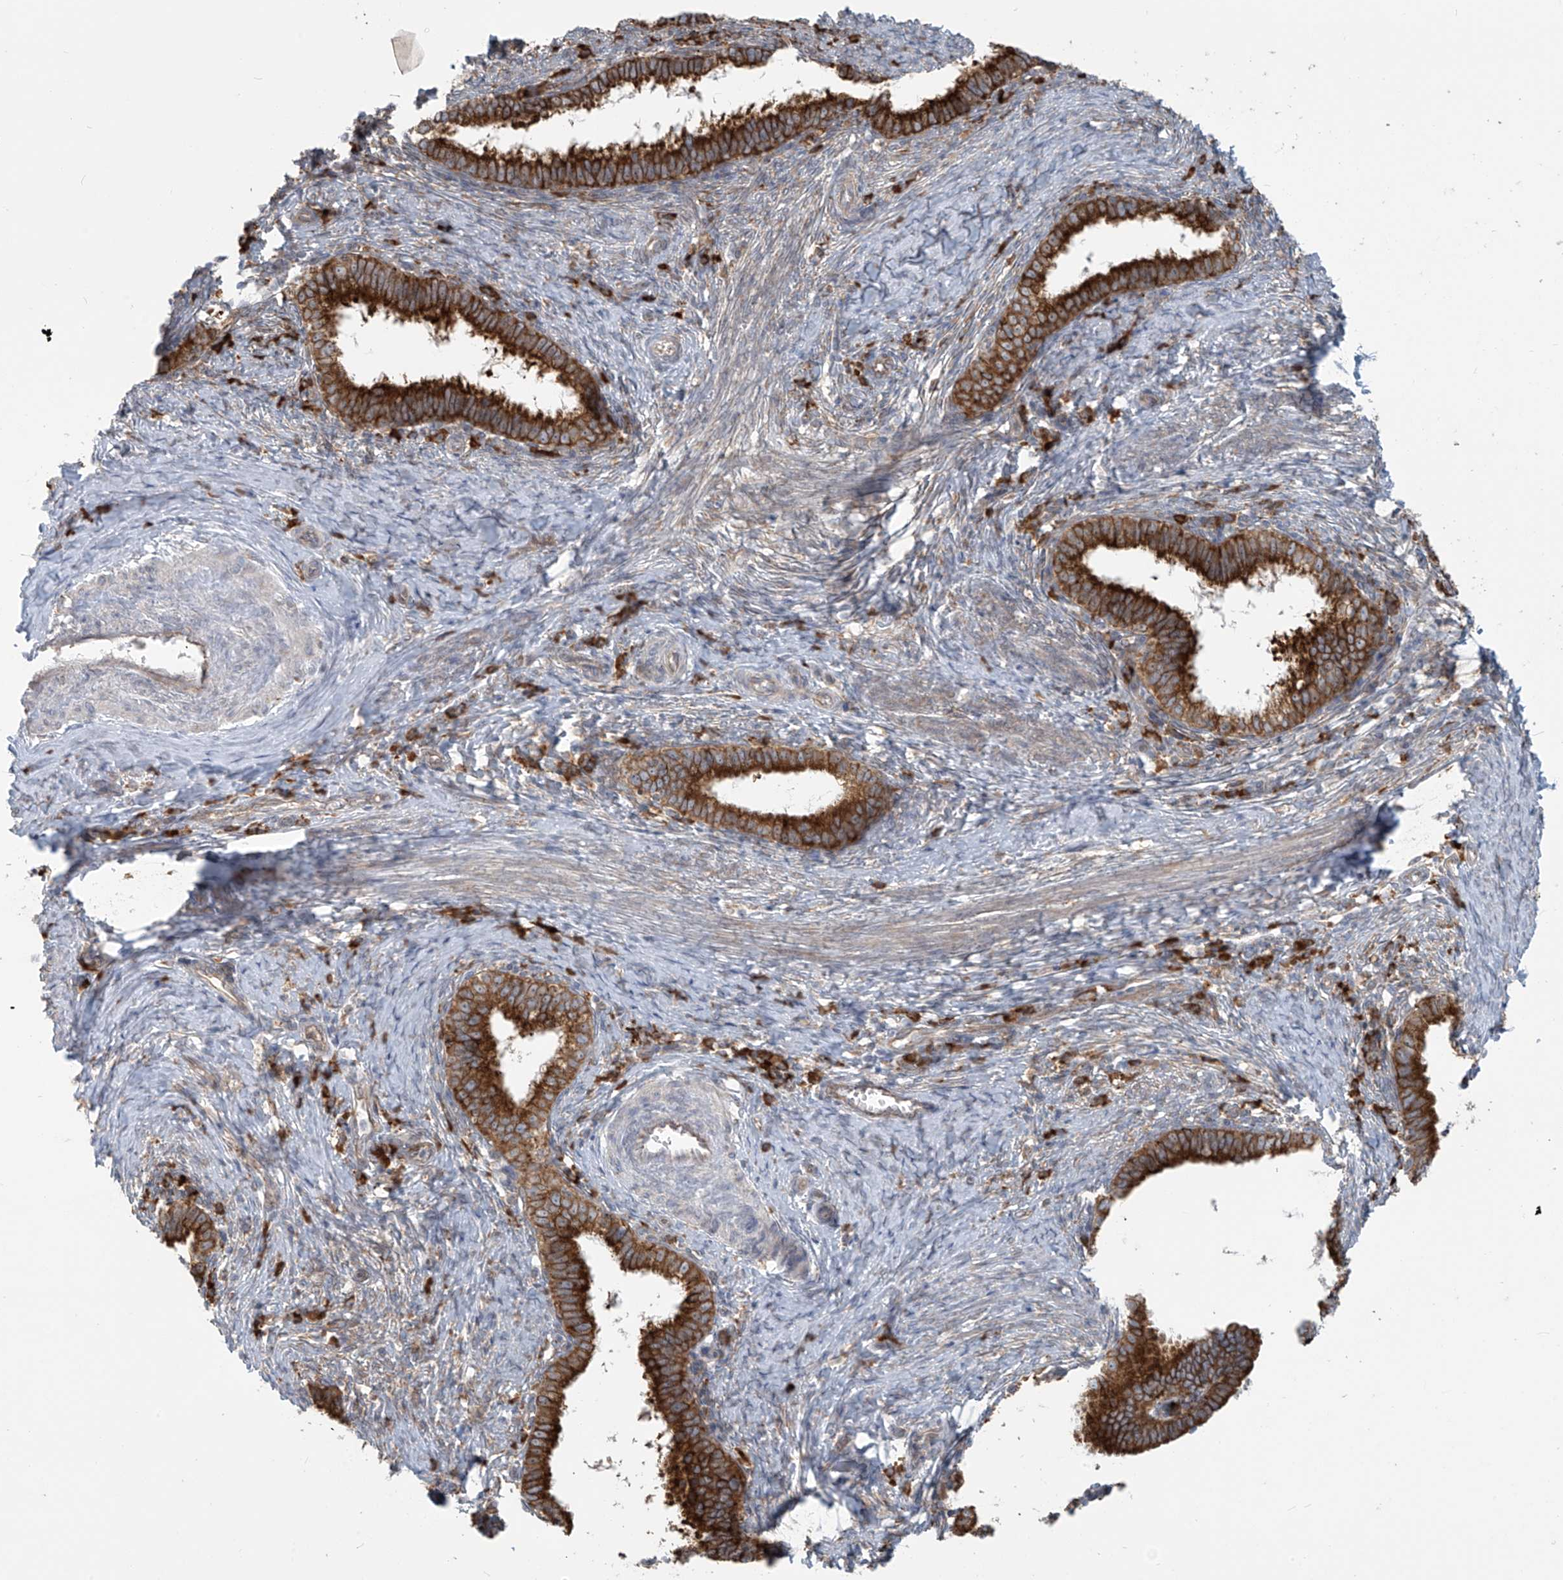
{"staining": {"intensity": "strong", "quantity": ">75%", "location": "cytoplasmic/membranous"}, "tissue": "cervical cancer", "cell_type": "Tumor cells", "image_type": "cancer", "snomed": [{"axis": "morphology", "description": "Adenocarcinoma, NOS"}, {"axis": "topography", "description": "Cervix"}], "caption": "About >75% of tumor cells in human cervical cancer display strong cytoplasmic/membranous protein expression as visualized by brown immunohistochemical staining.", "gene": "KATNIP", "patient": {"sex": "female", "age": 36}}